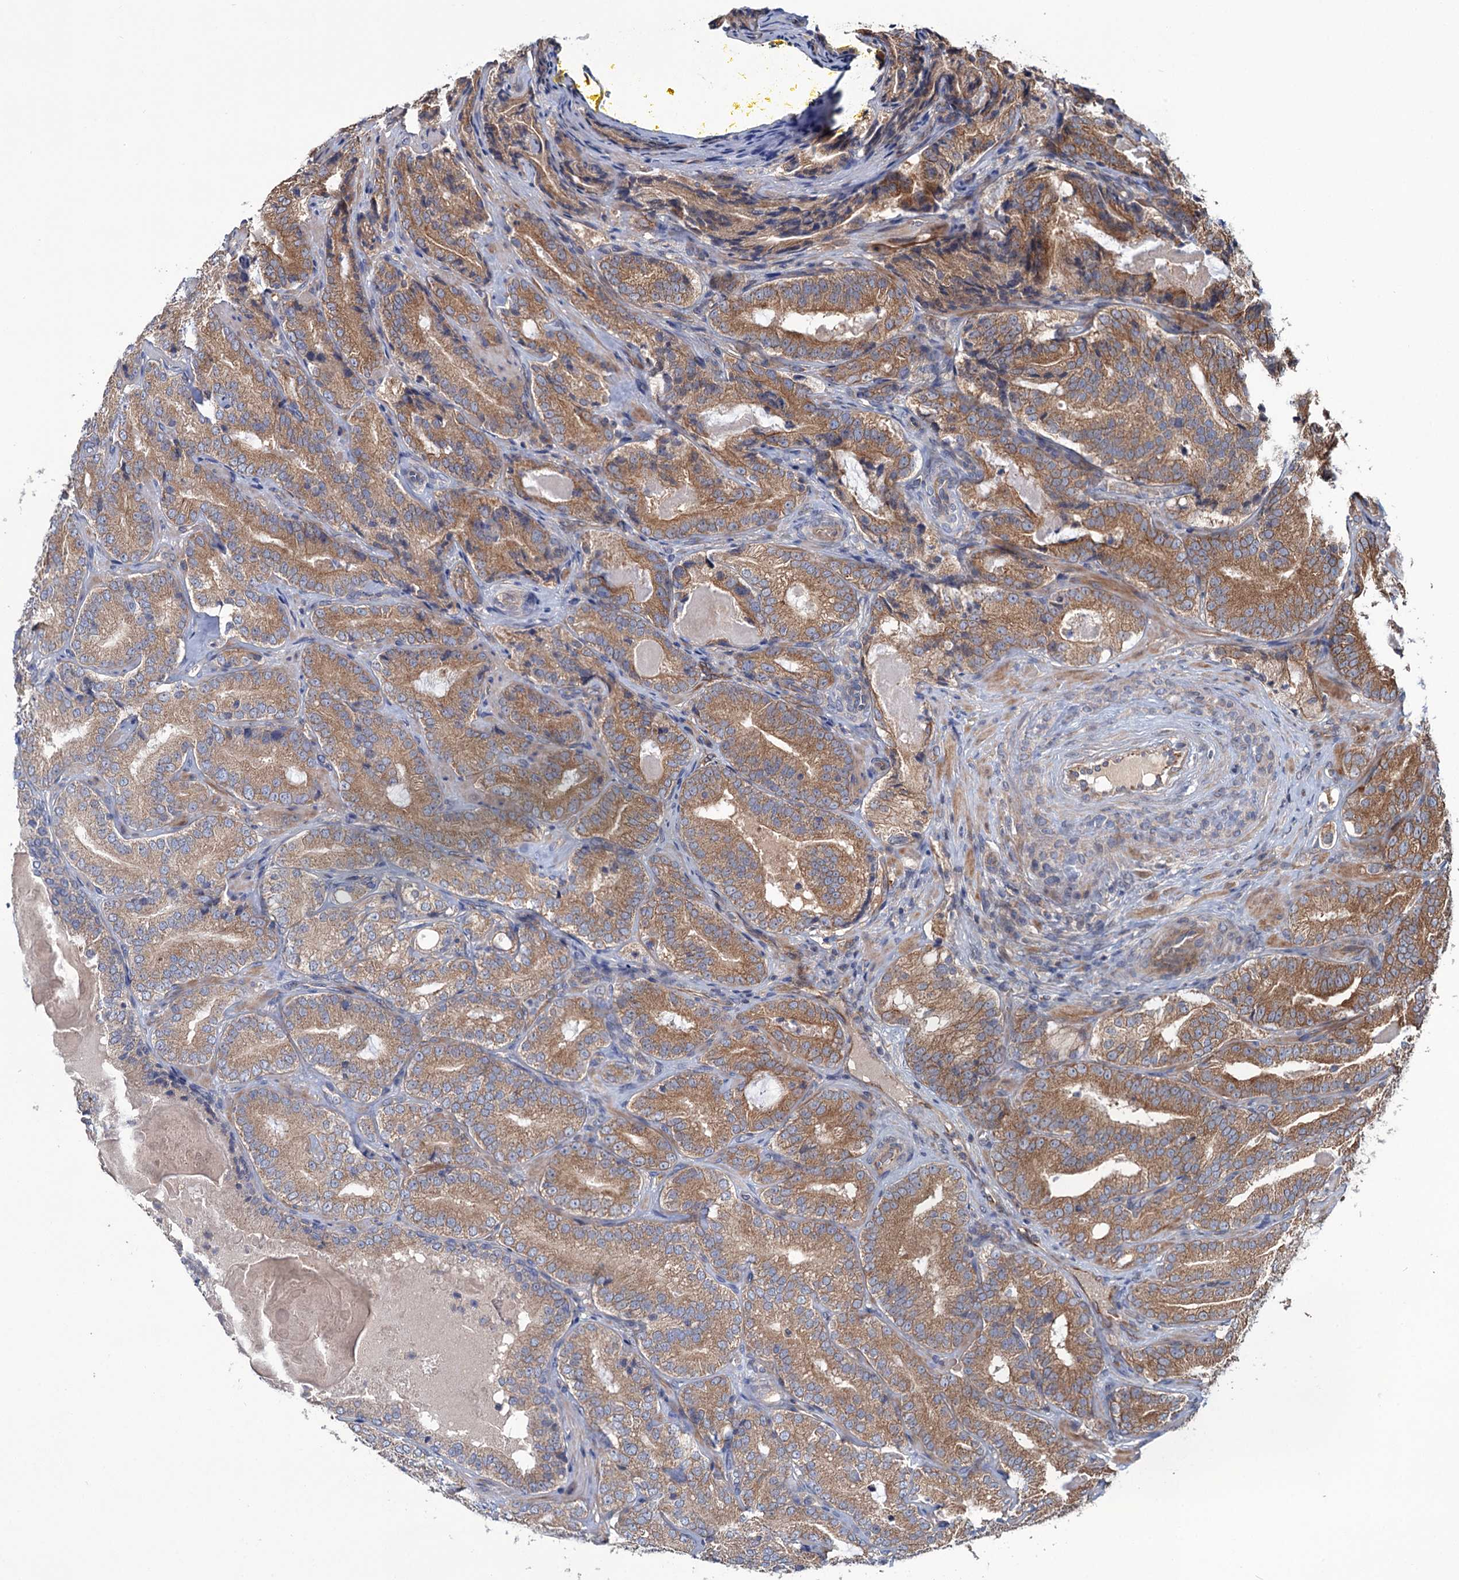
{"staining": {"intensity": "moderate", "quantity": ">75%", "location": "cytoplasmic/membranous"}, "tissue": "prostate cancer", "cell_type": "Tumor cells", "image_type": "cancer", "snomed": [{"axis": "morphology", "description": "Adenocarcinoma, High grade"}, {"axis": "topography", "description": "Prostate"}], "caption": "Tumor cells exhibit medium levels of moderate cytoplasmic/membranous positivity in approximately >75% of cells in human prostate cancer (adenocarcinoma (high-grade)).", "gene": "MTRR", "patient": {"sex": "male", "age": 57}}